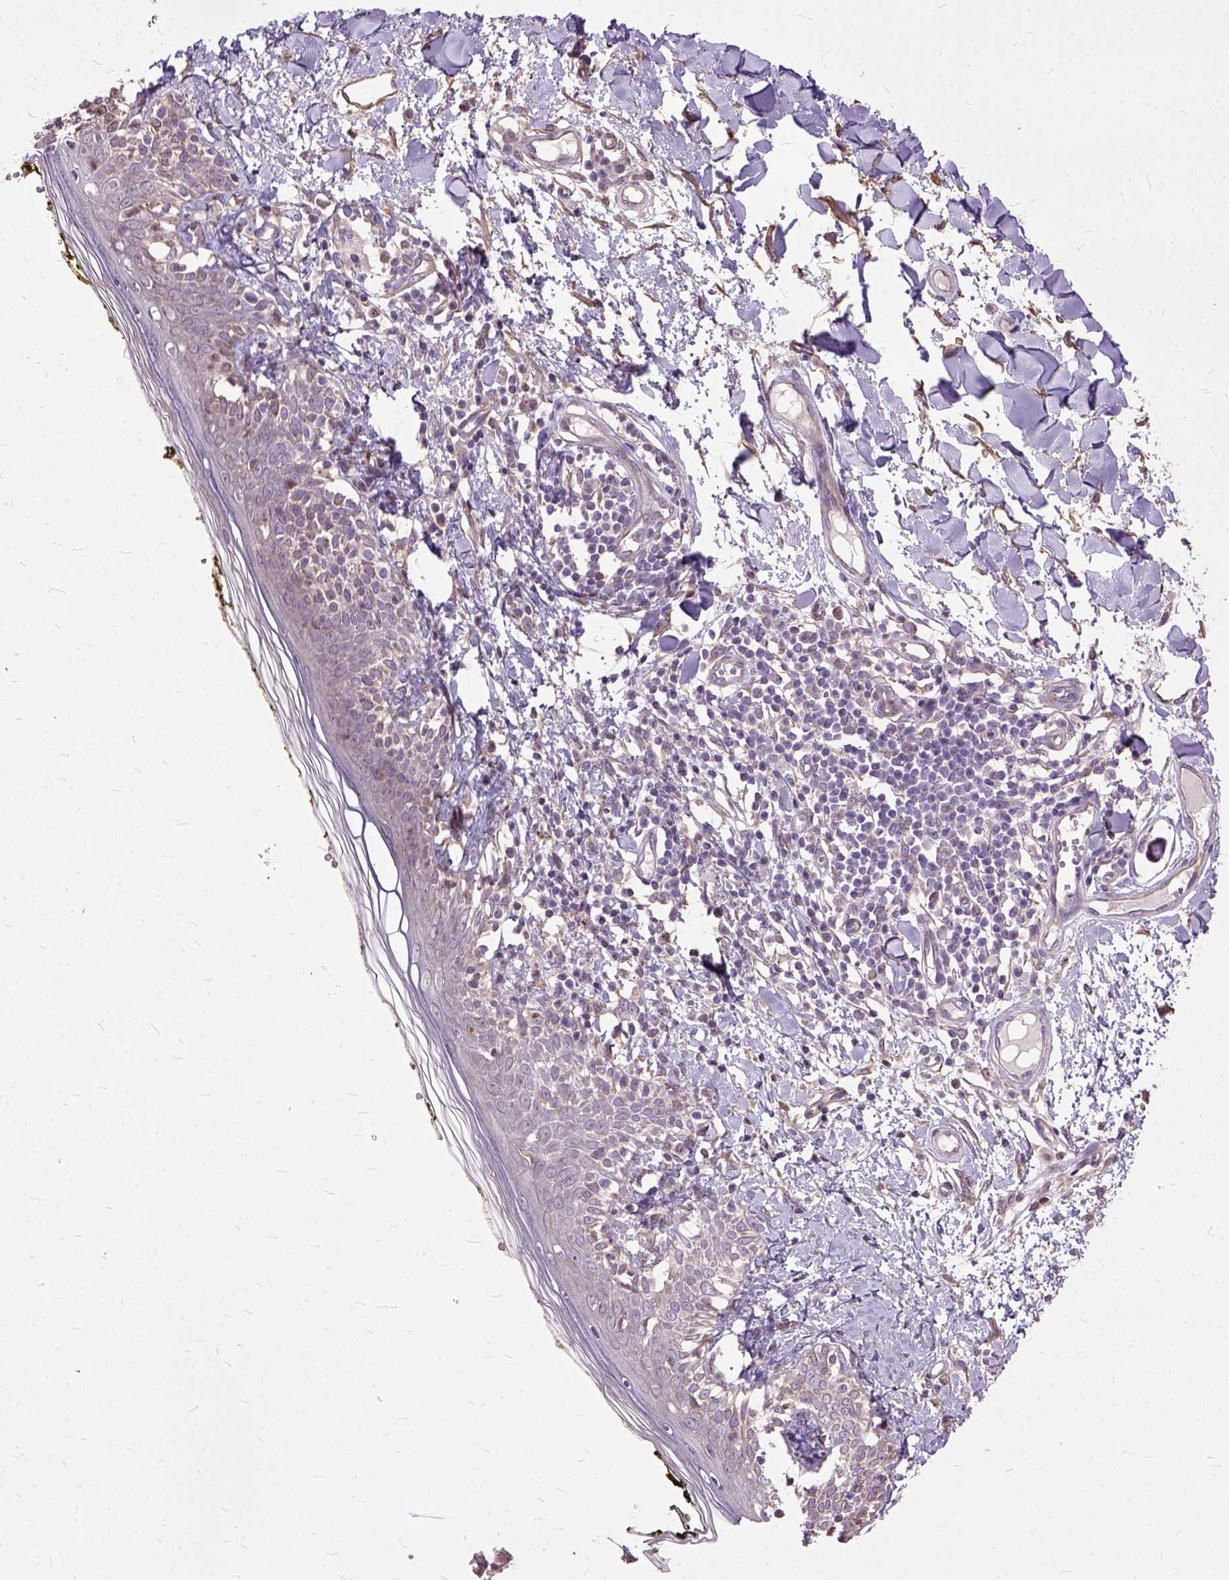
{"staining": {"intensity": "moderate", "quantity": ">75%", "location": "cytoplasmic/membranous"}, "tissue": "skin", "cell_type": "Fibroblasts", "image_type": "normal", "snomed": [{"axis": "morphology", "description": "Normal tissue, NOS"}, {"axis": "topography", "description": "Skin"}], "caption": "The immunohistochemical stain labels moderate cytoplasmic/membranous staining in fibroblasts of benign skin.", "gene": "AREG", "patient": {"sex": "male", "age": 76}}